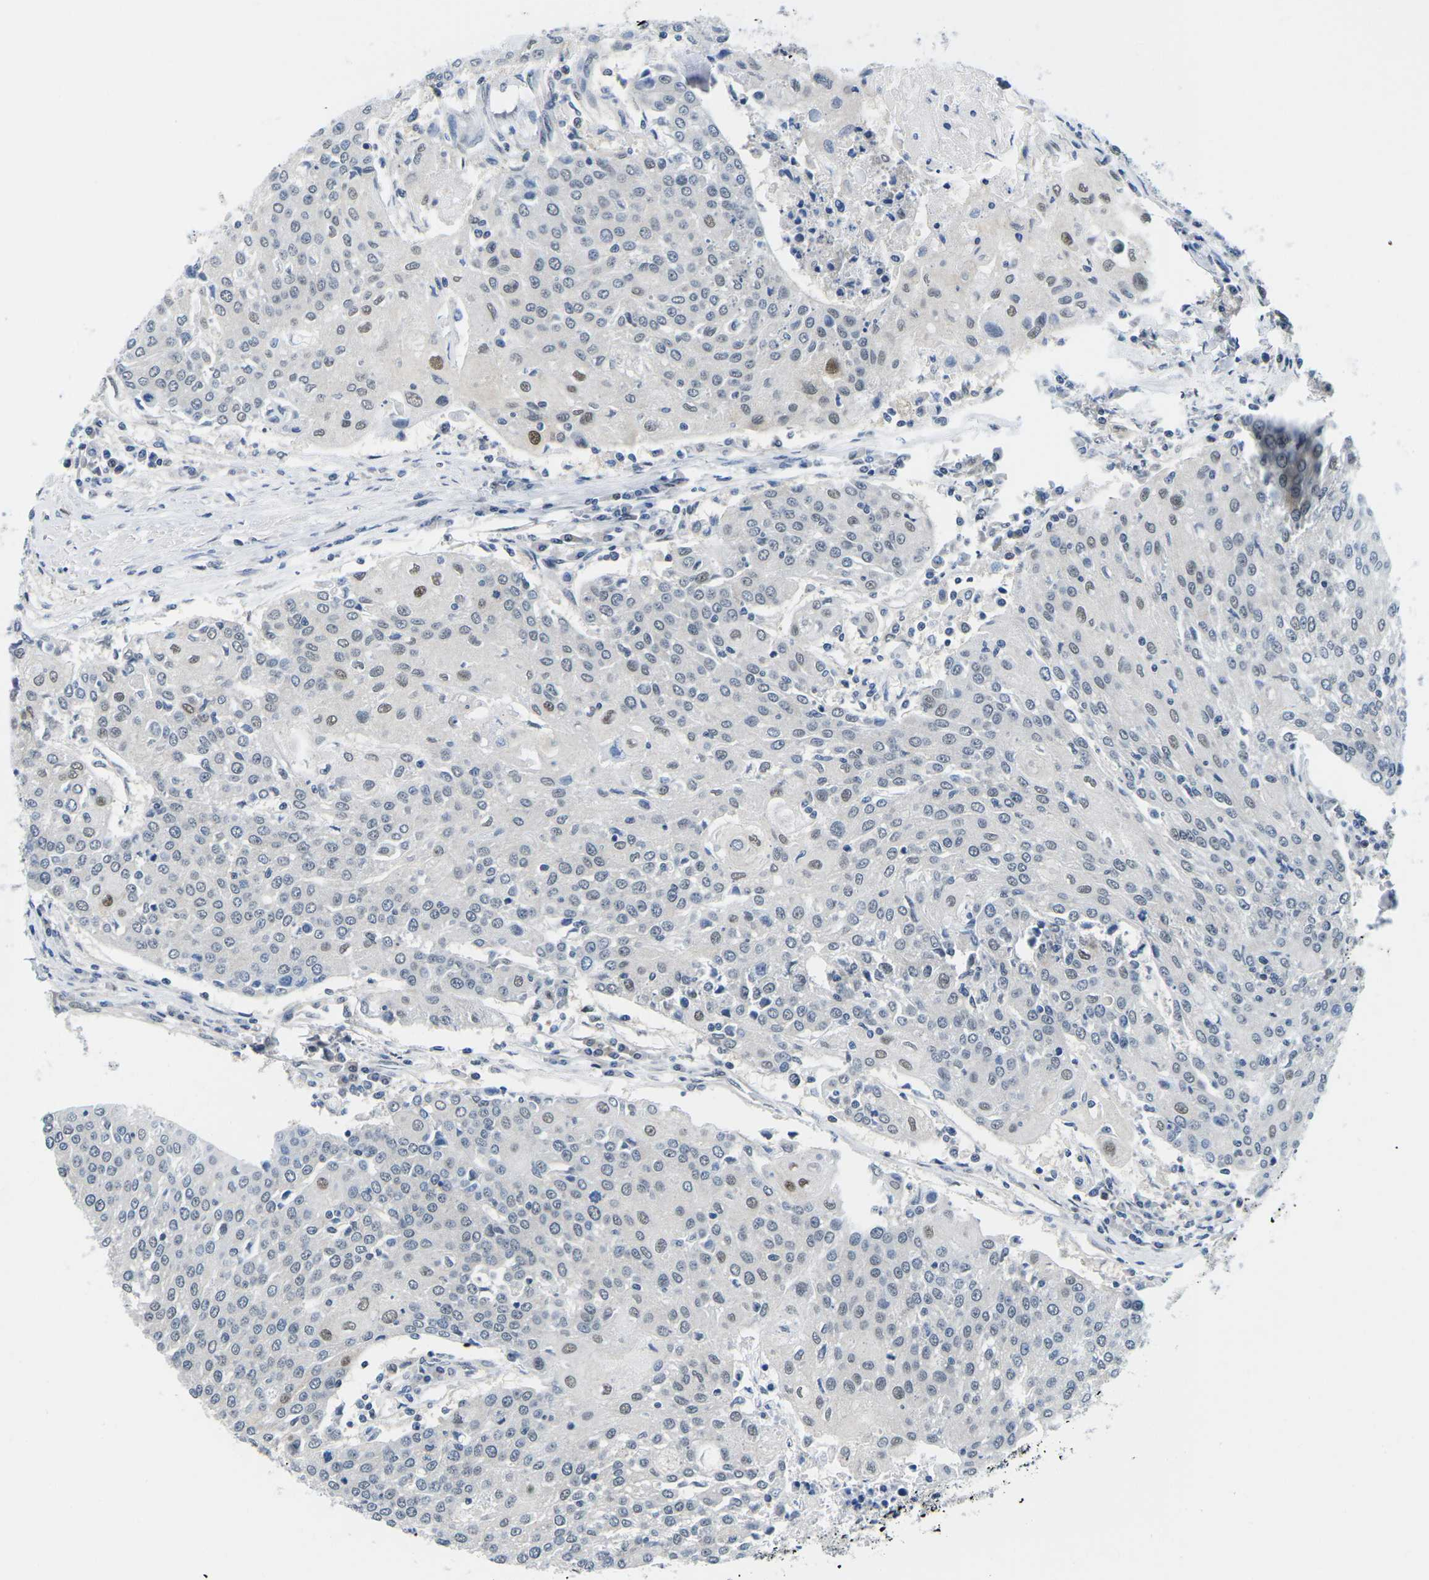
{"staining": {"intensity": "moderate", "quantity": "<25%", "location": "nuclear"}, "tissue": "urothelial cancer", "cell_type": "Tumor cells", "image_type": "cancer", "snomed": [{"axis": "morphology", "description": "Urothelial carcinoma, High grade"}, {"axis": "topography", "description": "Urinary bladder"}], "caption": "Protein staining of urothelial carcinoma (high-grade) tissue reveals moderate nuclear positivity in approximately <25% of tumor cells.", "gene": "UBA7", "patient": {"sex": "female", "age": 85}}